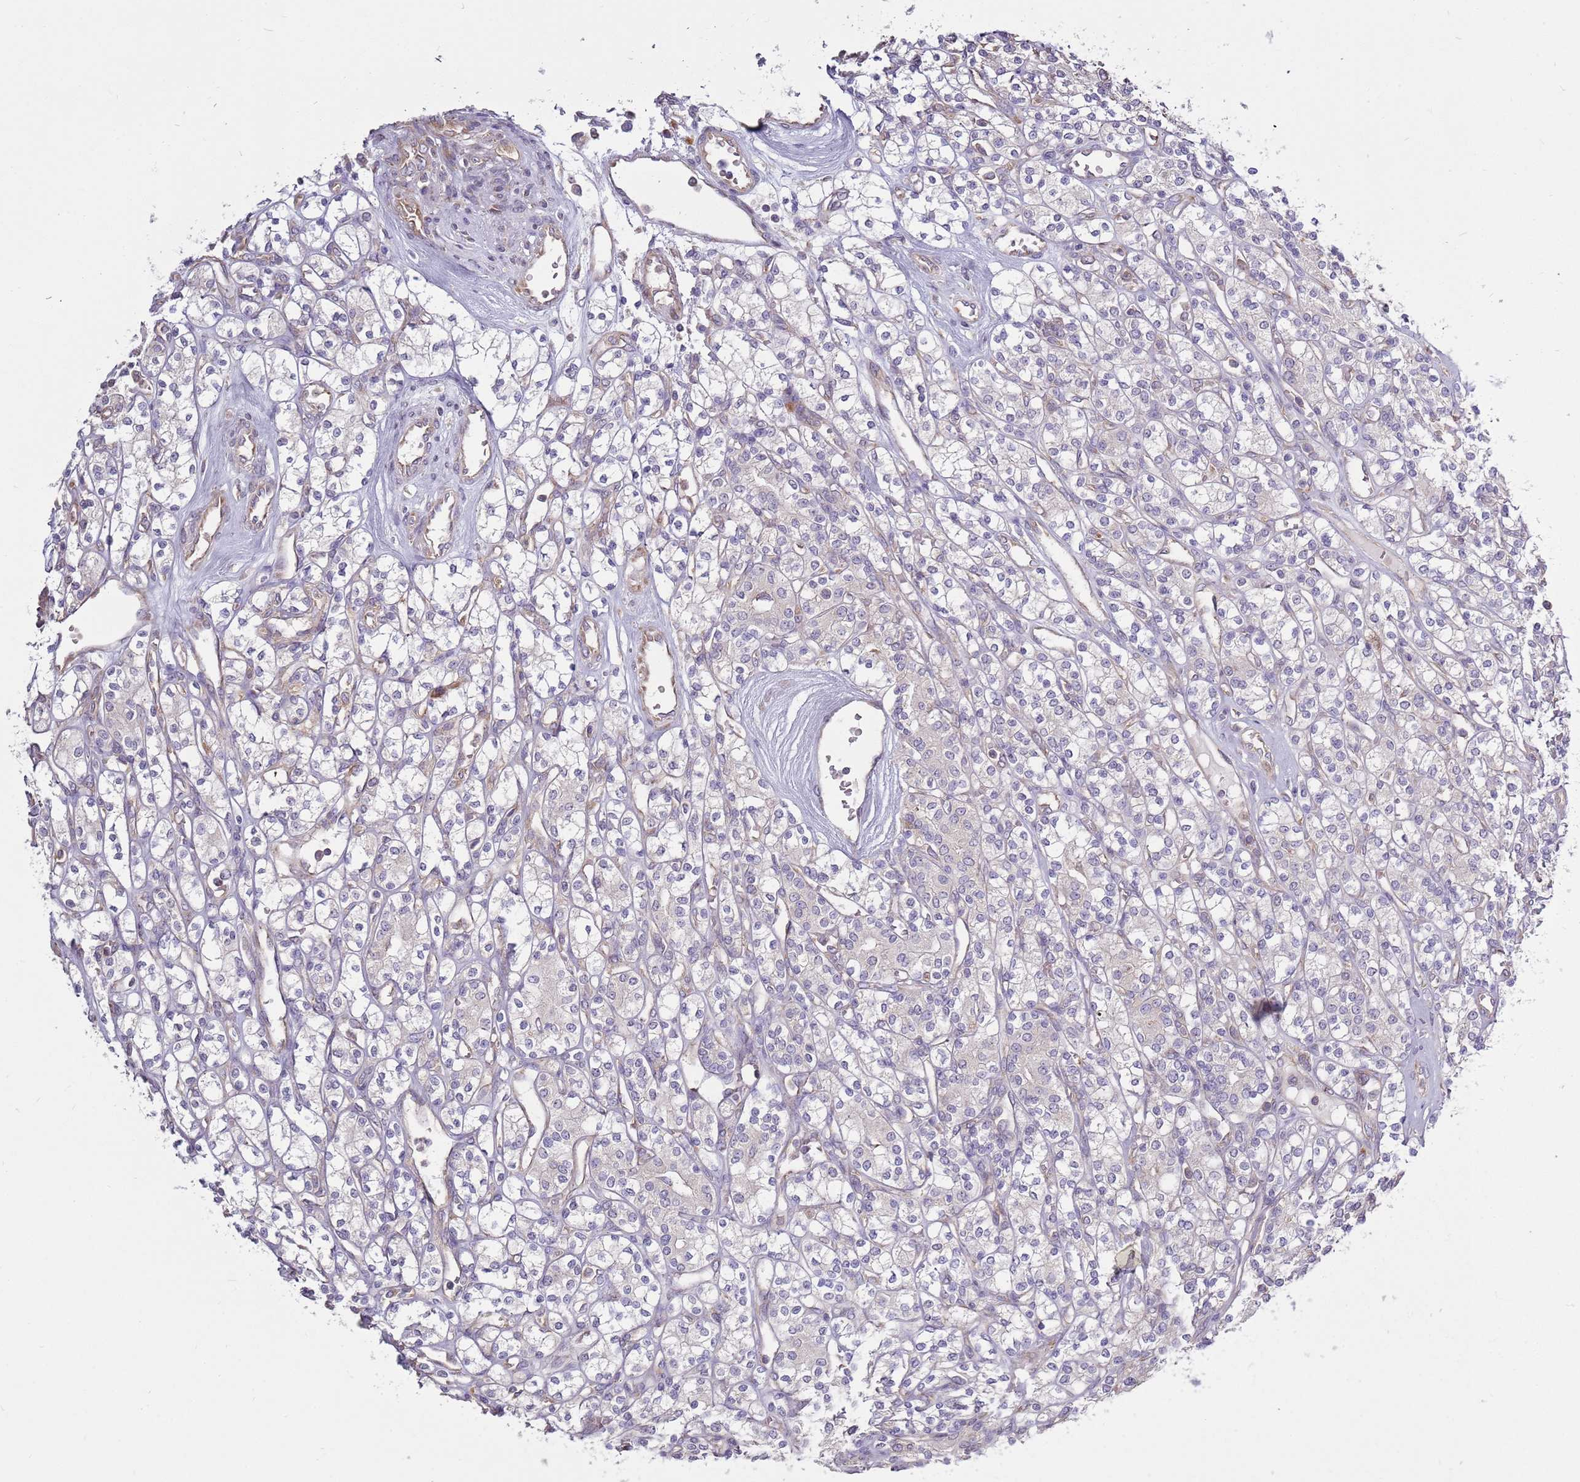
{"staining": {"intensity": "negative", "quantity": "none", "location": "none"}, "tissue": "renal cancer", "cell_type": "Tumor cells", "image_type": "cancer", "snomed": [{"axis": "morphology", "description": "Adenocarcinoma, NOS"}, {"axis": "topography", "description": "Kidney"}], "caption": "Renal cancer stained for a protein using immunohistochemistry shows no expression tumor cells.", "gene": "RPL17-C18orf32", "patient": {"sex": "male", "age": 77}}